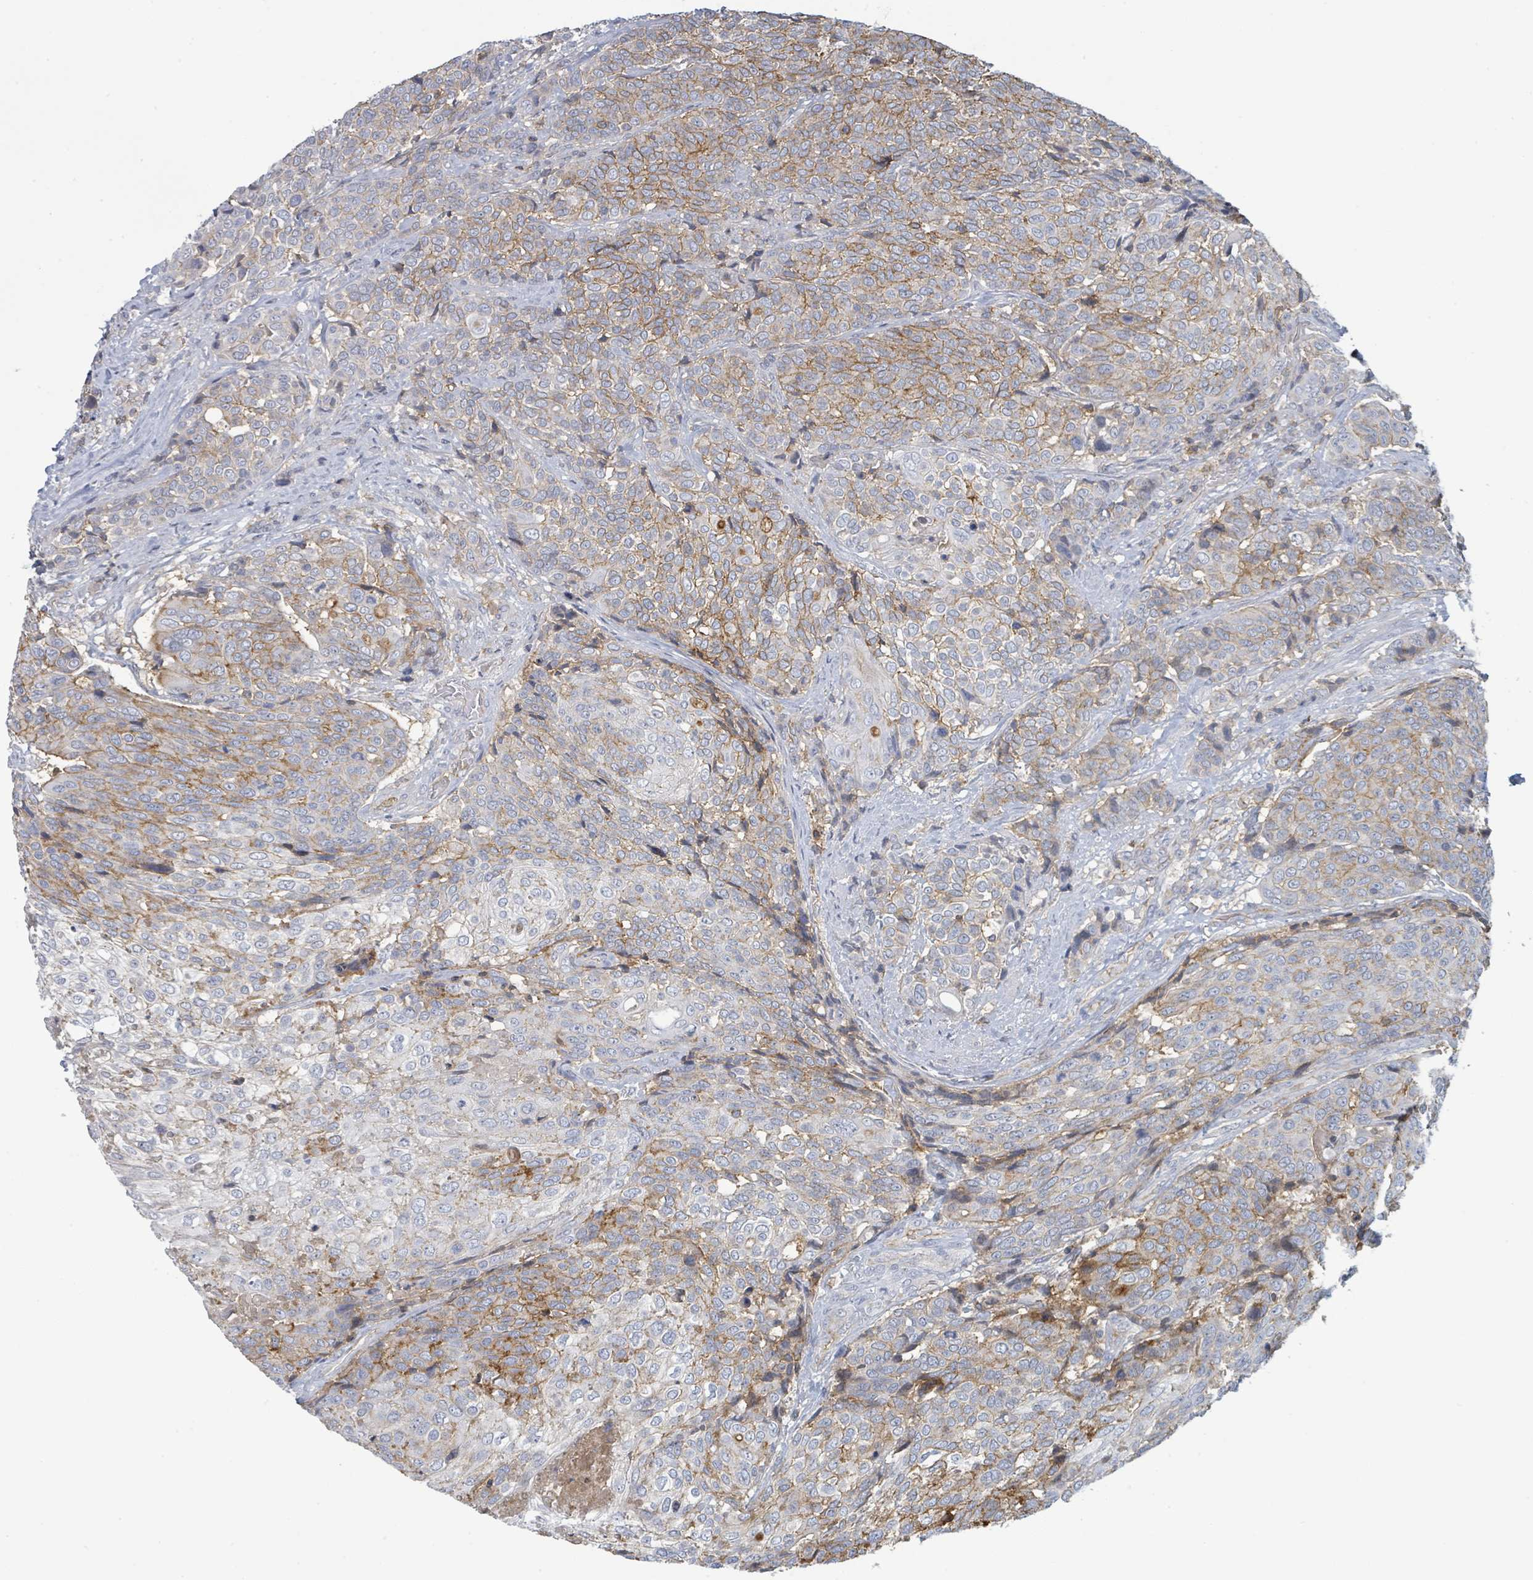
{"staining": {"intensity": "moderate", "quantity": "25%-75%", "location": "cytoplasmic/membranous"}, "tissue": "urothelial cancer", "cell_type": "Tumor cells", "image_type": "cancer", "snomed": [{"axis": "morphology", "description": "Urothelial carcinoma, High grade"}, {"axis": "topography", "description": "Urinary bladder"}], "caption": "High-grade urothelial carcinoma tissue demonstrates moderate cytoplasmic/membranous staining in about 25%-75% of tumor cells, visualized by immunohistochemistry.", "gene": "TNFRSF14", "patient": {"sex": "female", "age": 70}}